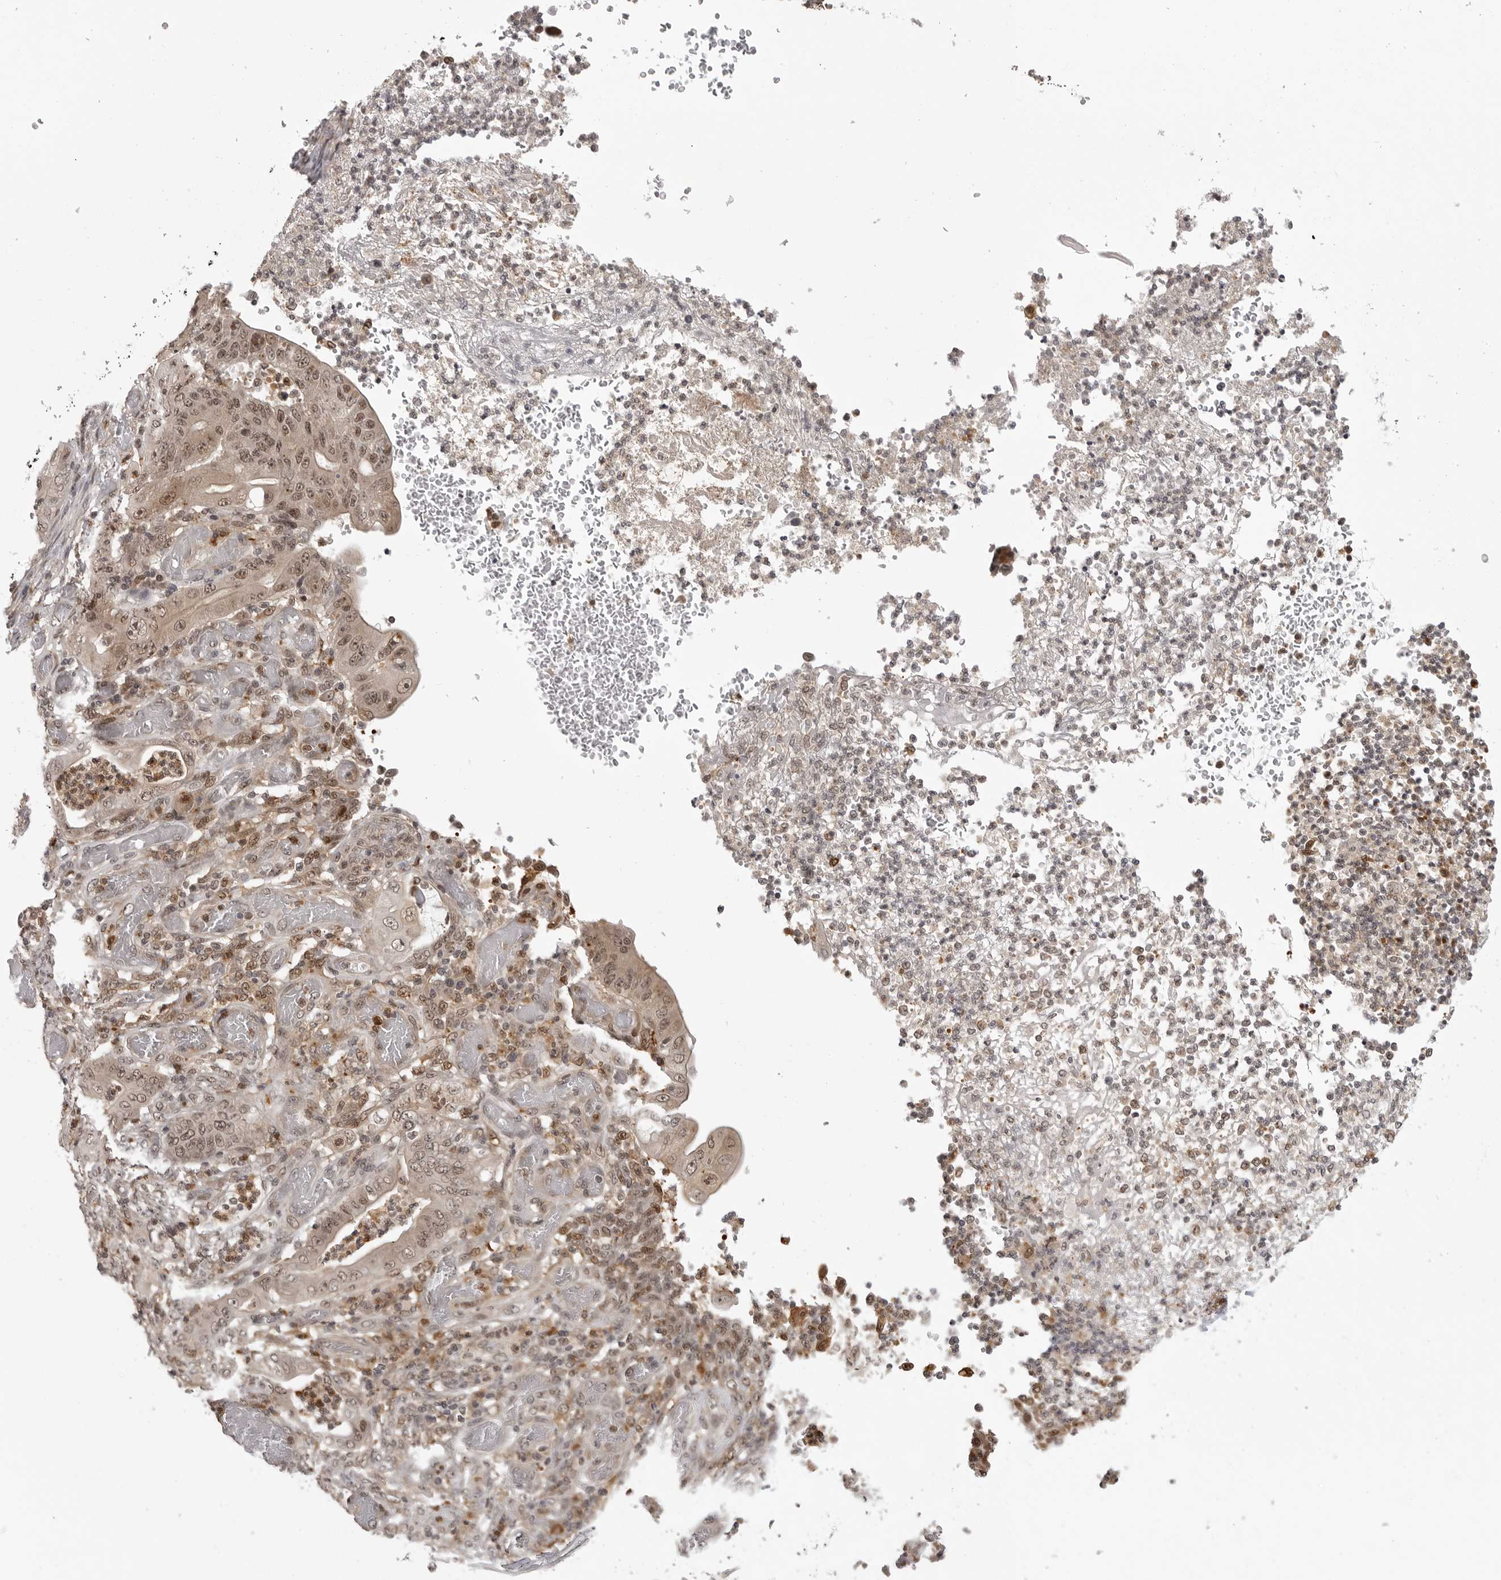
{"staining": {"intensity": "moderate", "quantity": ">75%", "location": "cytoplasmic/membranous,nuclear"}, "tissue": "stomach cancer", "cell_type": "Tumor cells", "image_type": "cancer", "snomed": [{"axis": "morphology", "description": "Adenocarcinoma, NOS"}, {"axis": "topography", "description": "Stomach"}], "caption": "This micrograph exhibits IHC staining of adenocarcinoma (stomach), with medium moderate cytoplasmic/membranous and nuclear expression in about >75% of tumor cells.", "gene": "PEG3", "patient": {"sex": "female", "age": 73}}